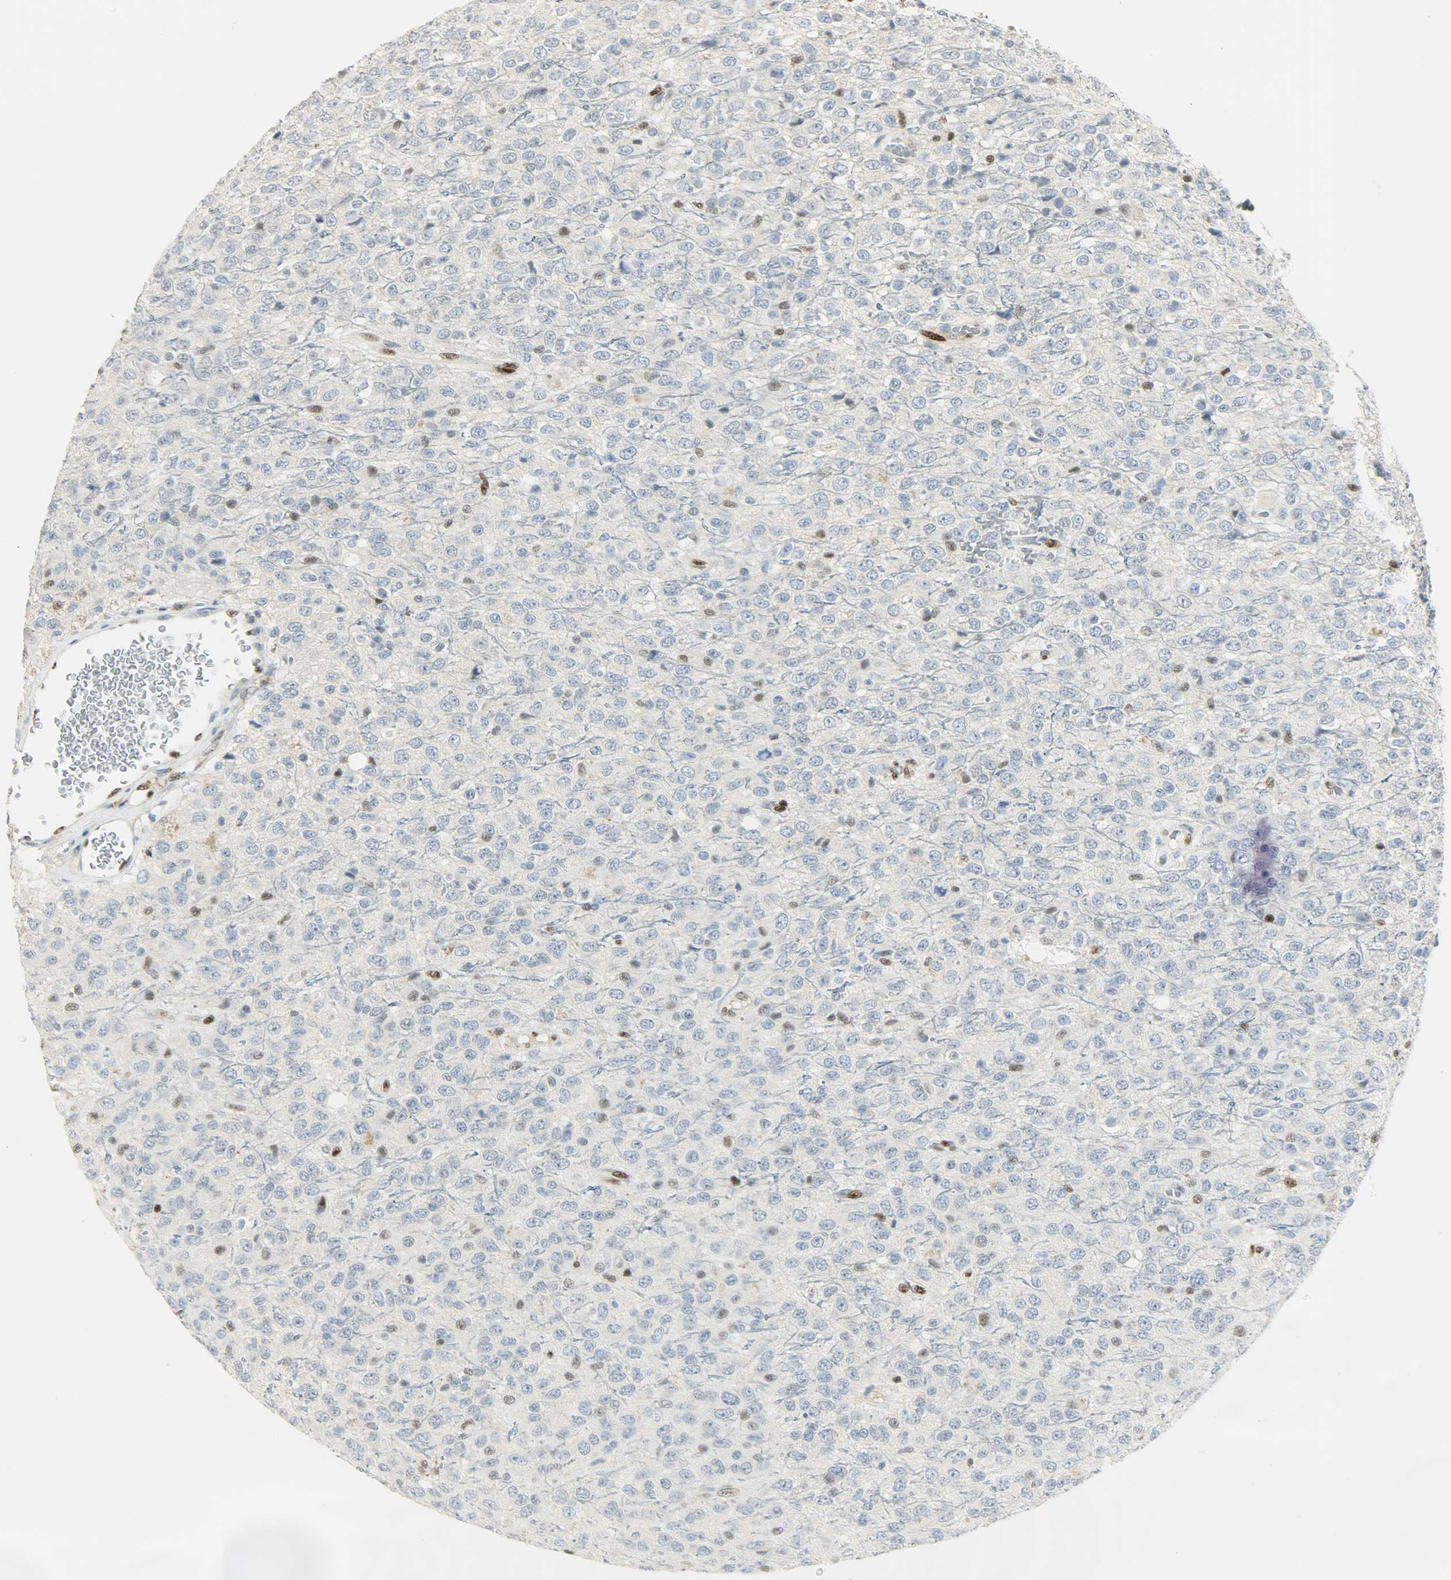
{"staining": {"intensity": "moderate", "quantity": "<25%", "location": "nuclear"}, "tissue": "glioma", "cell_type": "Tumor cells", "image_type": "cancer", "snomed": [{"axis": "morphology", "description": "Glioma, malignant, High grade"}, {"axis": "topography", "description": "pancreas cauda"}], "caption": "IHC of glioma demonstrates low levels of moderate nuclear expression in about <25% of tumor cells.", "gene": "PPARG", "patient": {"sex": "male", "age": 60}}